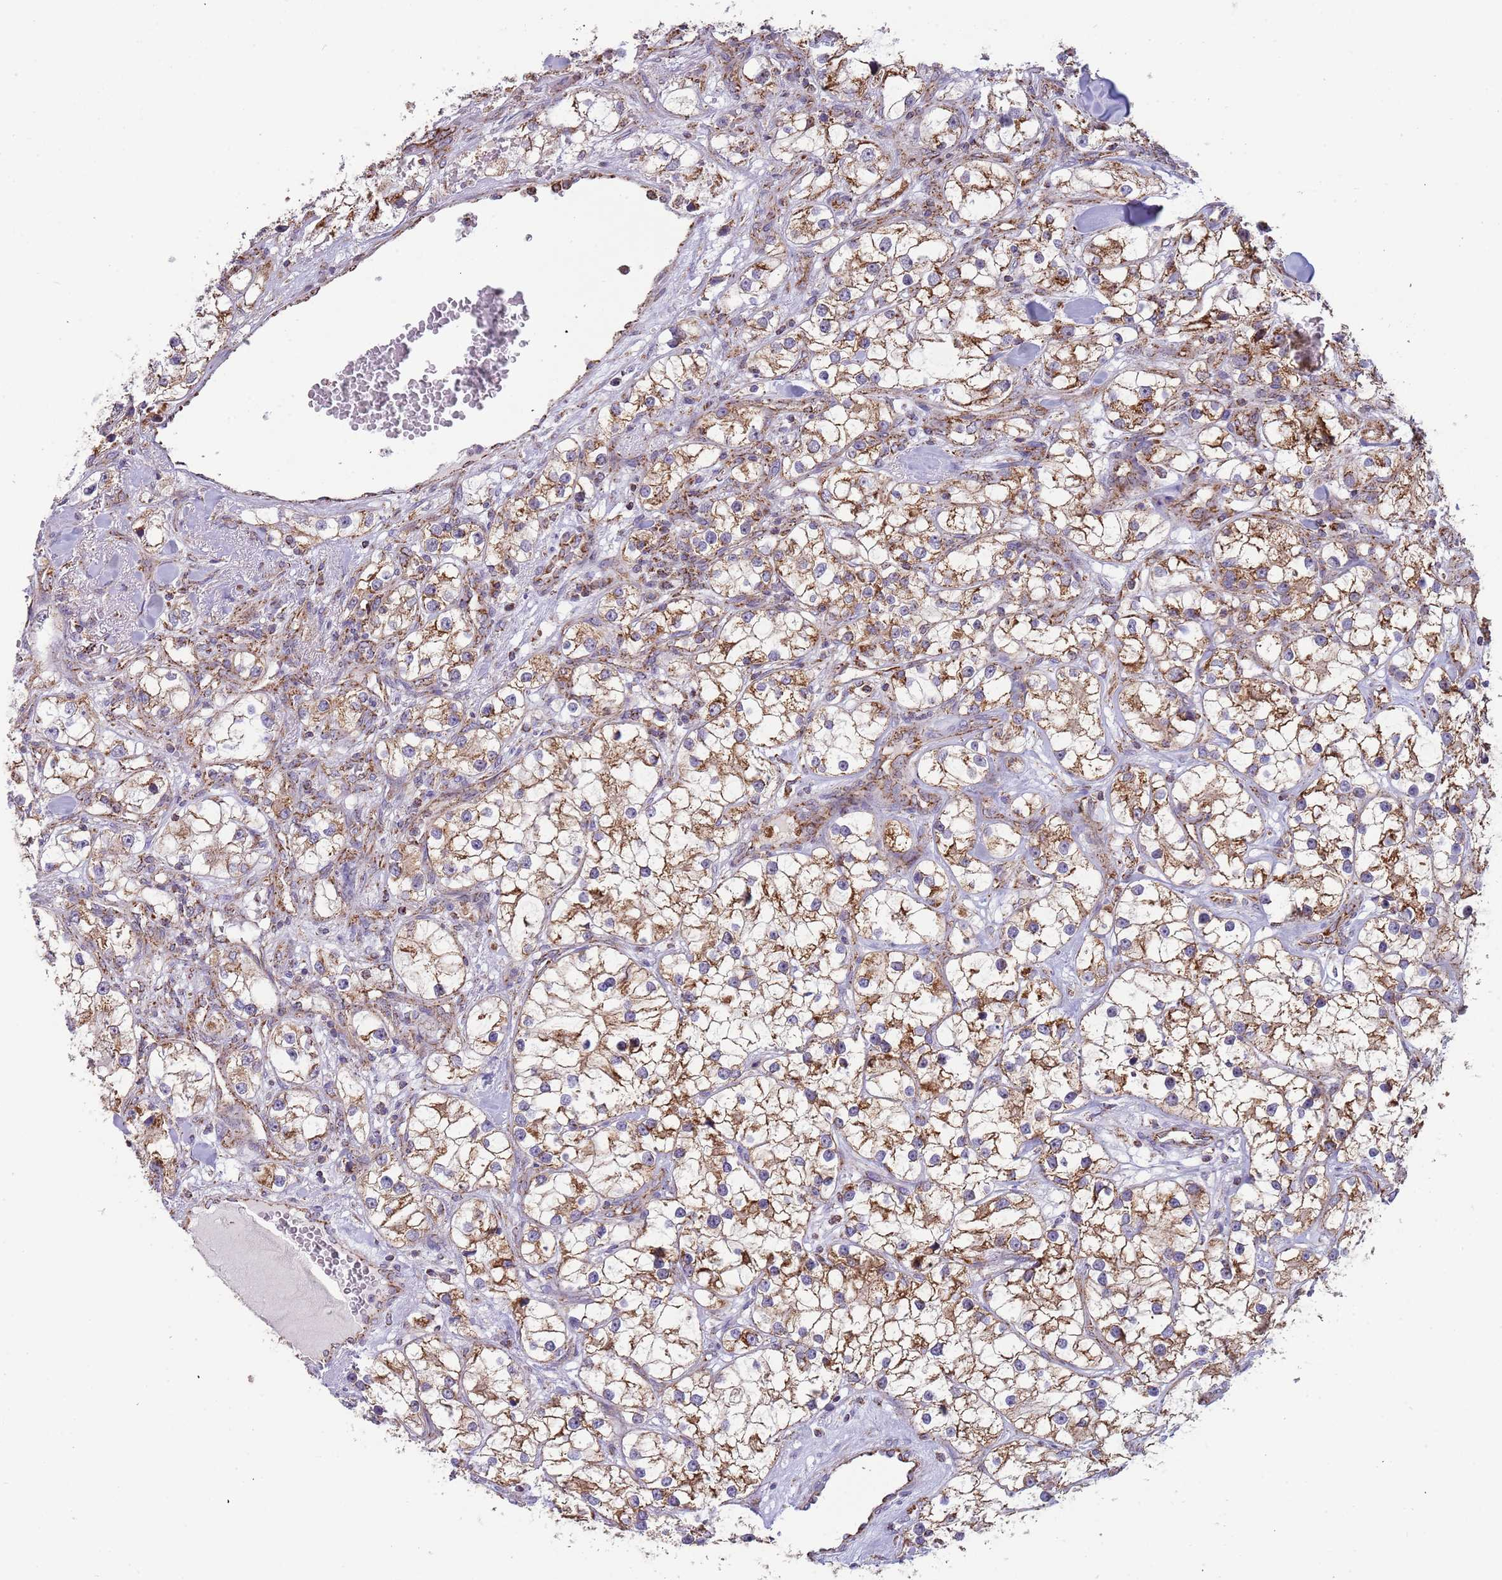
{"staining": {"intensity": "moderate", "quantity": ">75%", "location": "cytoplasmic/membranous"}, "tissue": "renal cancer", "cell_type": "Tumor cells", "image_type": "cancer", "snomed": [{"axis": "morphology", "description": "Adenocarcinoma, NOS"}, {"axis": "topography", "description": "Kidney"}], "caption": "IHC of human adenocarcinoma (renal) reveals medium levels of moderate cytoplasmic/membranous staining in approximately >75% of tumor cells.", "gene": "VPS16", "patient": {"sex": "male", "age": 77}}